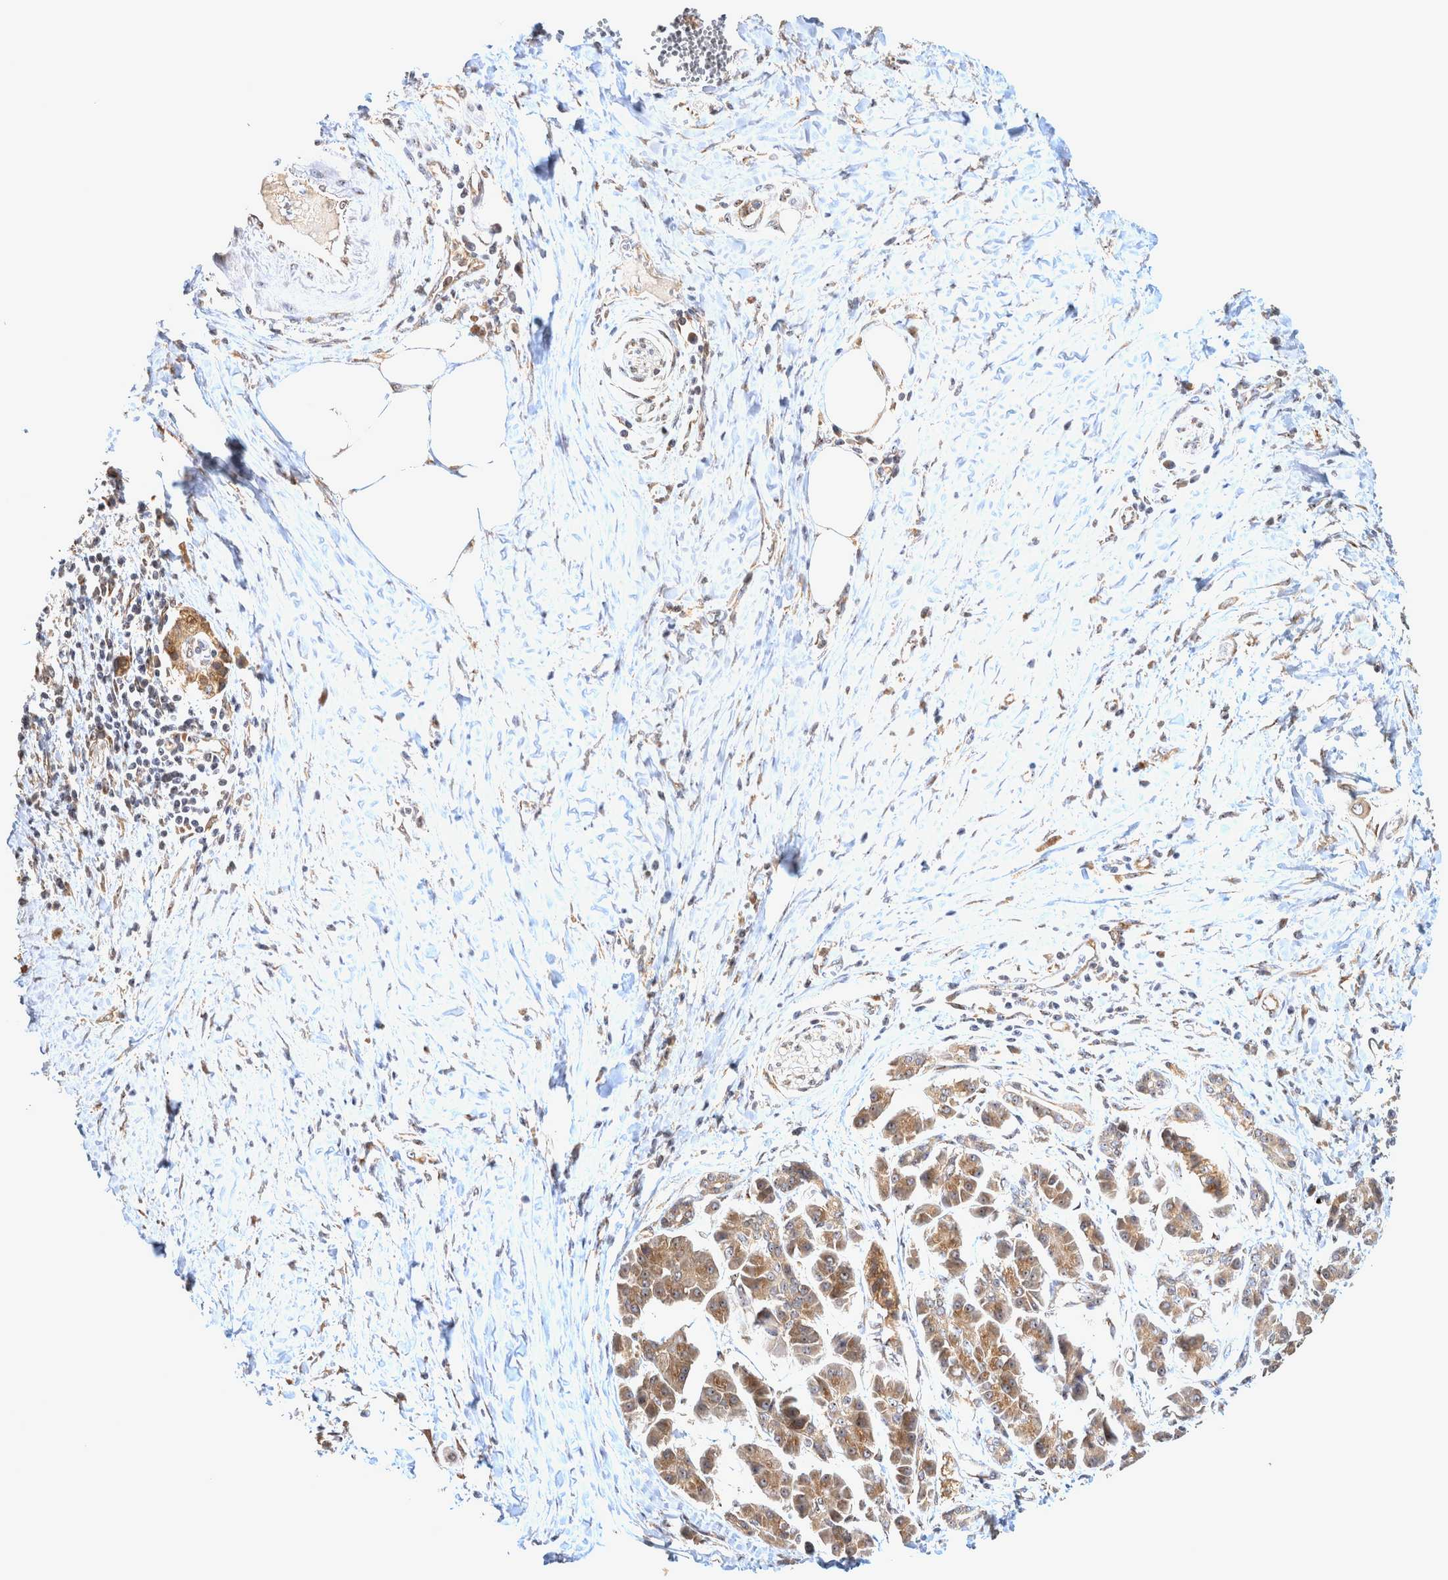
{"staining": {"intensity": "moderate", "quantity": "25%-75%", "location": "cytoplasmic/membranous"}, "tissue": "pancreatic cancer", "cell_type": "Tumor cells", "image_type": "cancer", "snomed": [{"axis": "morphology", "description": "Adenocarcinoma, NOS"}, {"axis": "topography", "description": "Pancreas"}], "caption": "A high-resolution micrograph shows immunohistochemistry staining of pancreatic cancer (adenocarcinoma), which shows moderate cytoplasmic/membranous positivity in about 25%-75% of tumor cells. (DAB (3,3'-diaminobenzidine) IHC, brown staining for protein, blue staining for nuclei).", "gene": "ATXN2", "patient": {"sex": "male", "age": 59}}